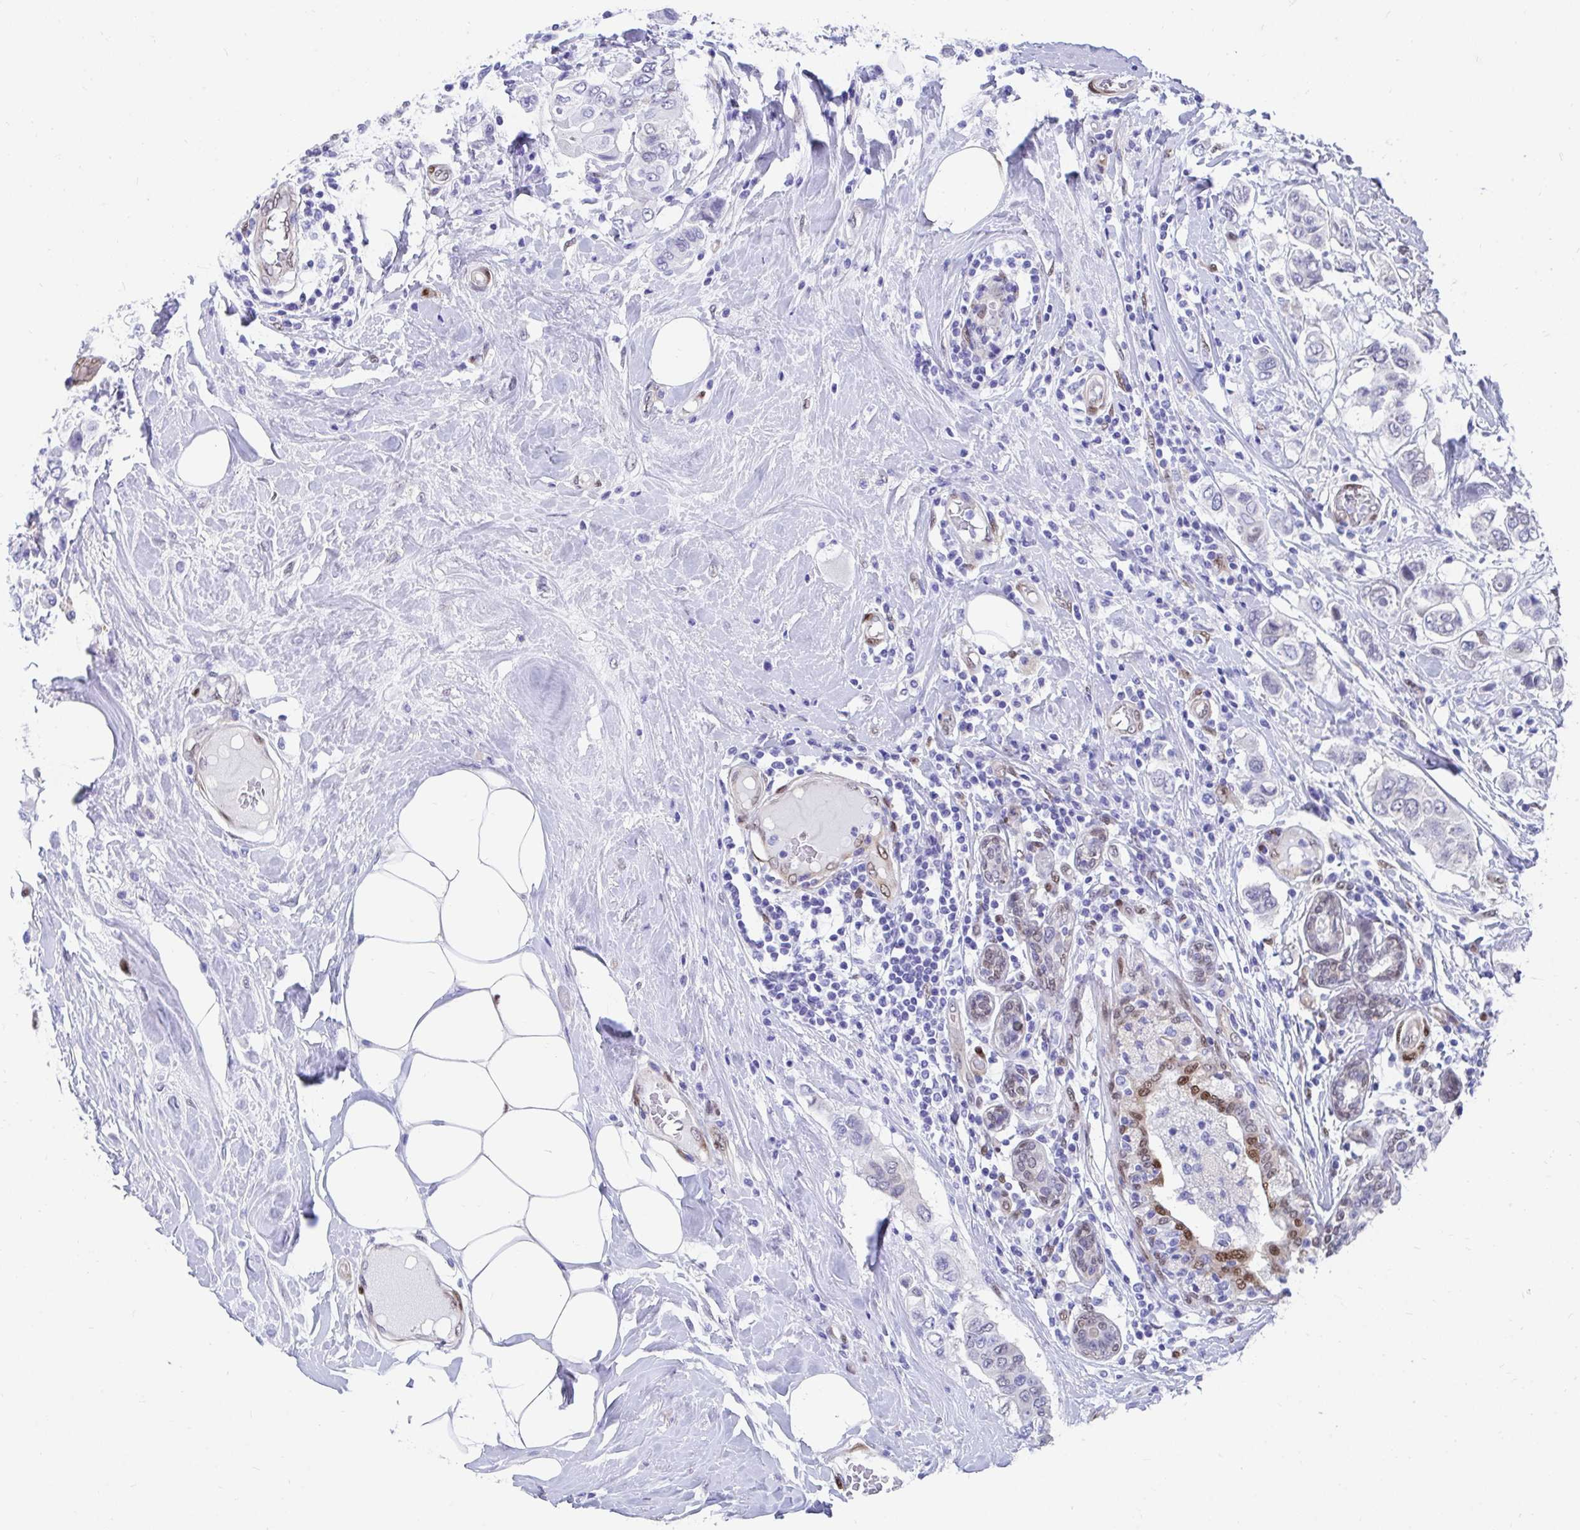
{"staining": {"intensity": "negative", "quantity": "none", "location": "none"}, "tissue": "breast cancer", "cell_type": "Tumor cells", "image_type": "cancer", "snomed": [{"axis": "morphology", "description": "Lobular carcinoma"}, {"axis": "topography", "description": "Breast"}], "caption": "A high-resolution photomicrograph shows immunohistochemistry staining of breast cancer (lobular carcinoma), which displays no significant positivity in tumor cells.", "gene": "RBPMS", "patient": {"sex": "female", "age": 51}}